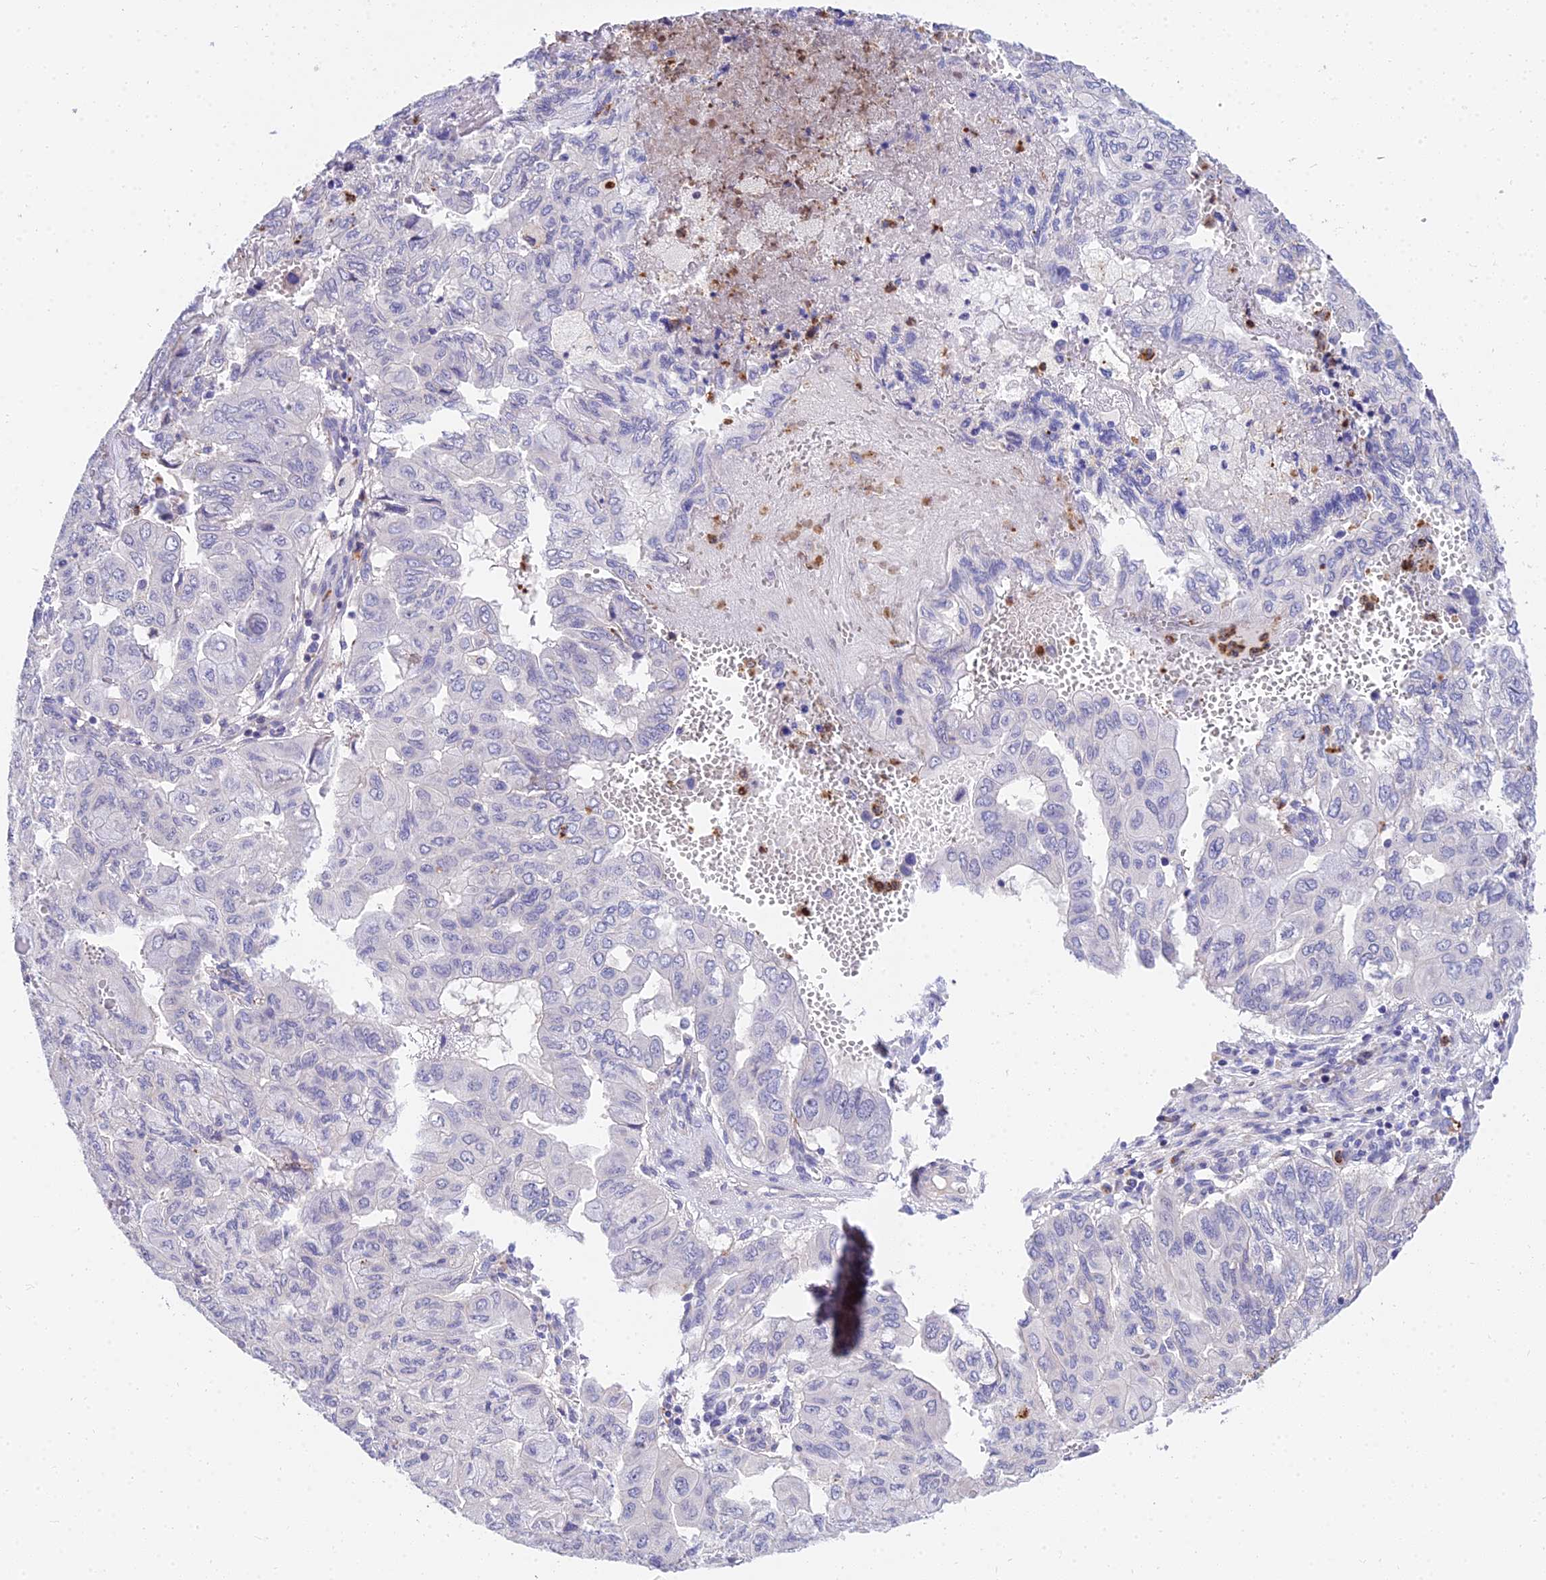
{"staining": {"intensity": "negative", "quantity": "none", "location": "none"}, "tissue": "pancreatic cancer", "cell_type": "Tumor cells", "image_type": "cancer", "snomed": [{"axis": "morphology", "description": "Adenocarcinoma, NOS"}, {"axis": "topography", "description": "Pancreas"}], "caption": "Immunohistochemistry photomicrograph of adenocarcinoma (pancreatic) stained for a protein (brown), which shows no staining in tumor cells.", "gene": "VWC2L", "patient": {"sex": "male", "age": 51}}